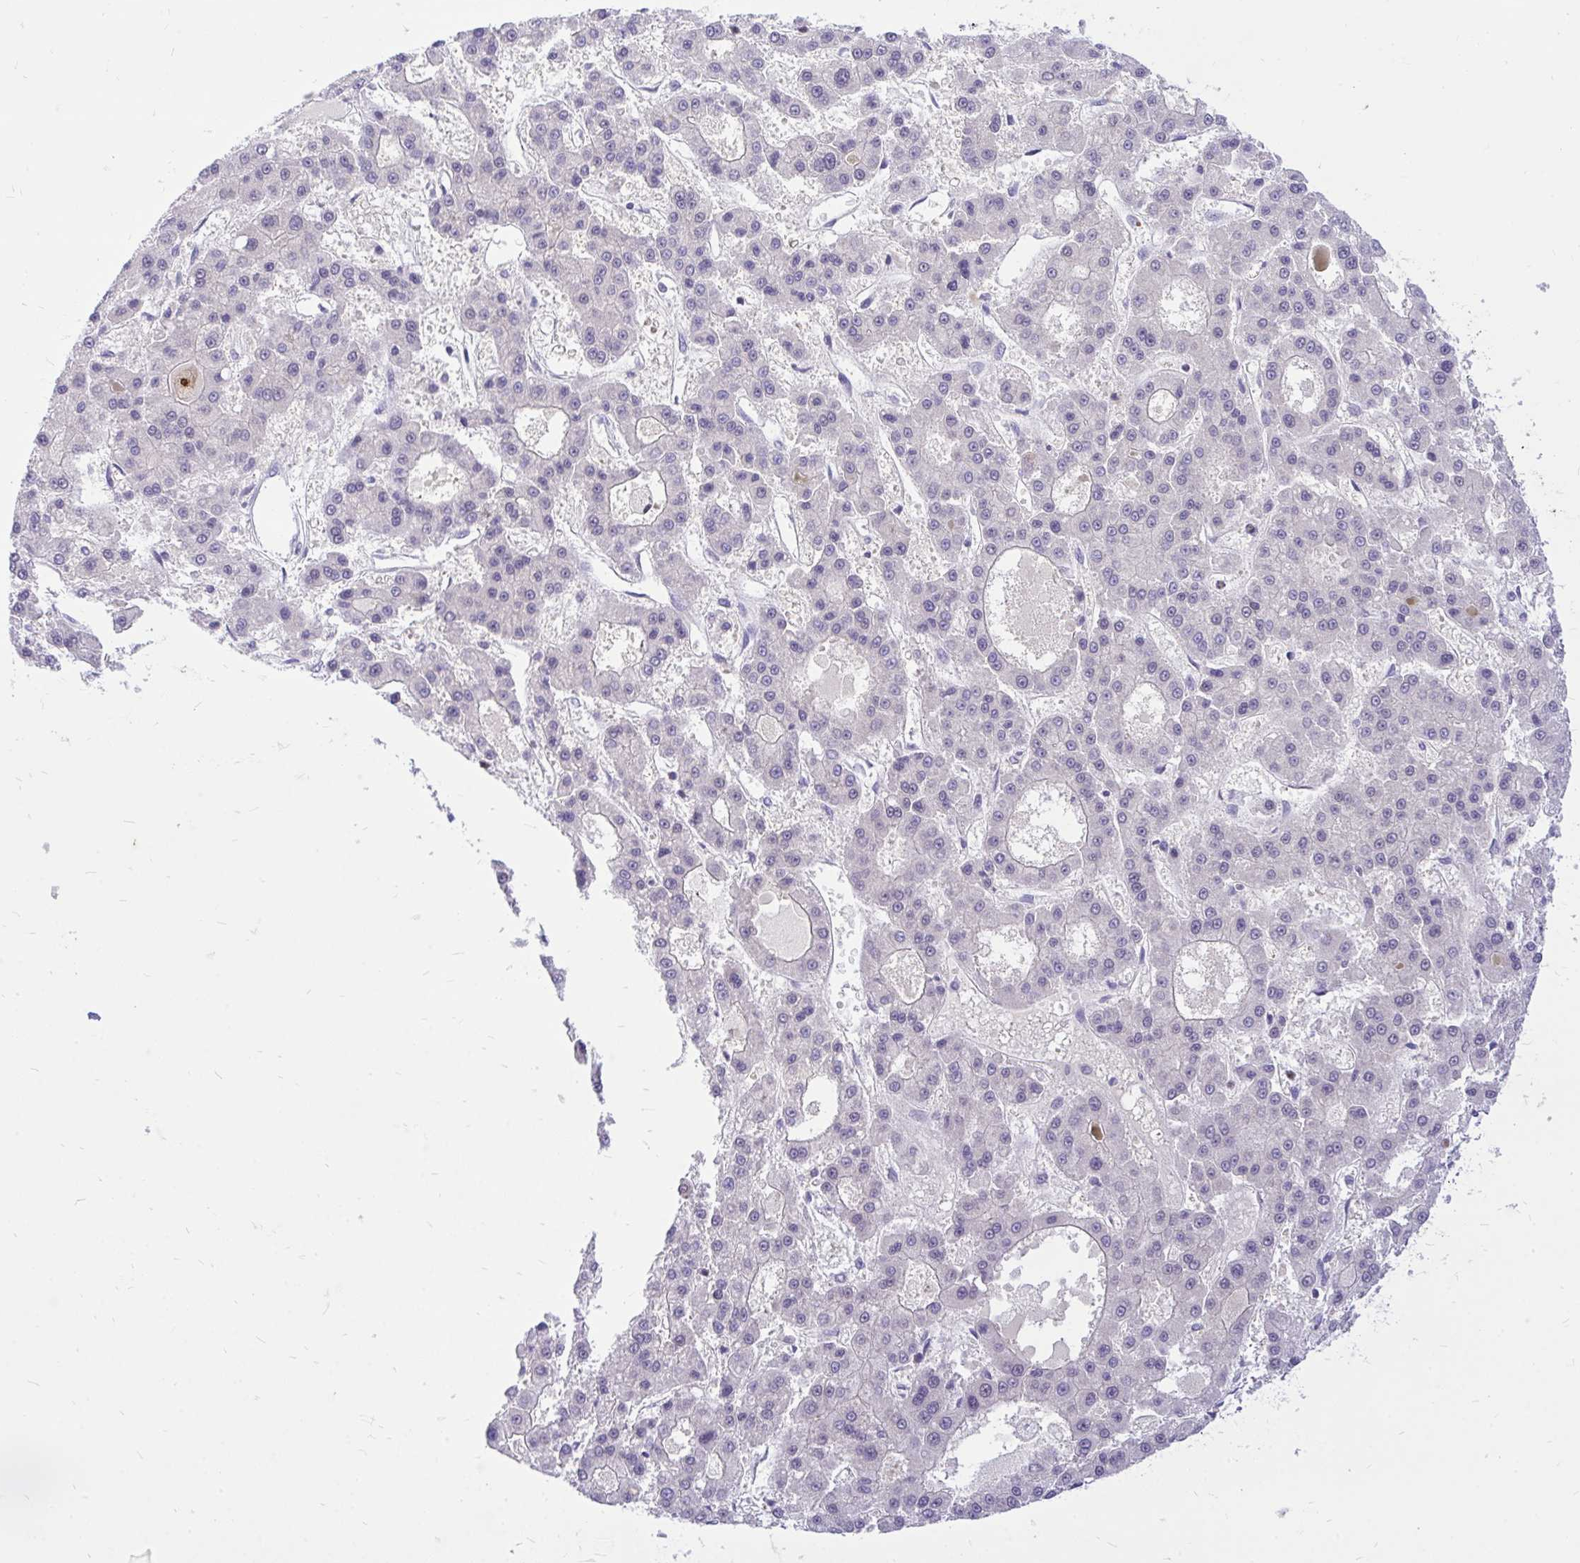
{"staining": {"intensity": "negative", "quantity": "none", "location": "none"}, "tissue": "liver cancer", "cell_type": "Tumor cells", "image_type": "cancer", "snomed": [{"axis": "morphology", "description": "Carcinoma, Hepatocellular, NOS"}, {"axis": "topography", "description": "Liver"}], "caption": "Immunohistochemistry histopathology image of liver cancer stained for a protein (brown), which exhibits no staining in tumor cells.", "gene": "CXCL8", "patient": {"sex": "male", "age": 70}}